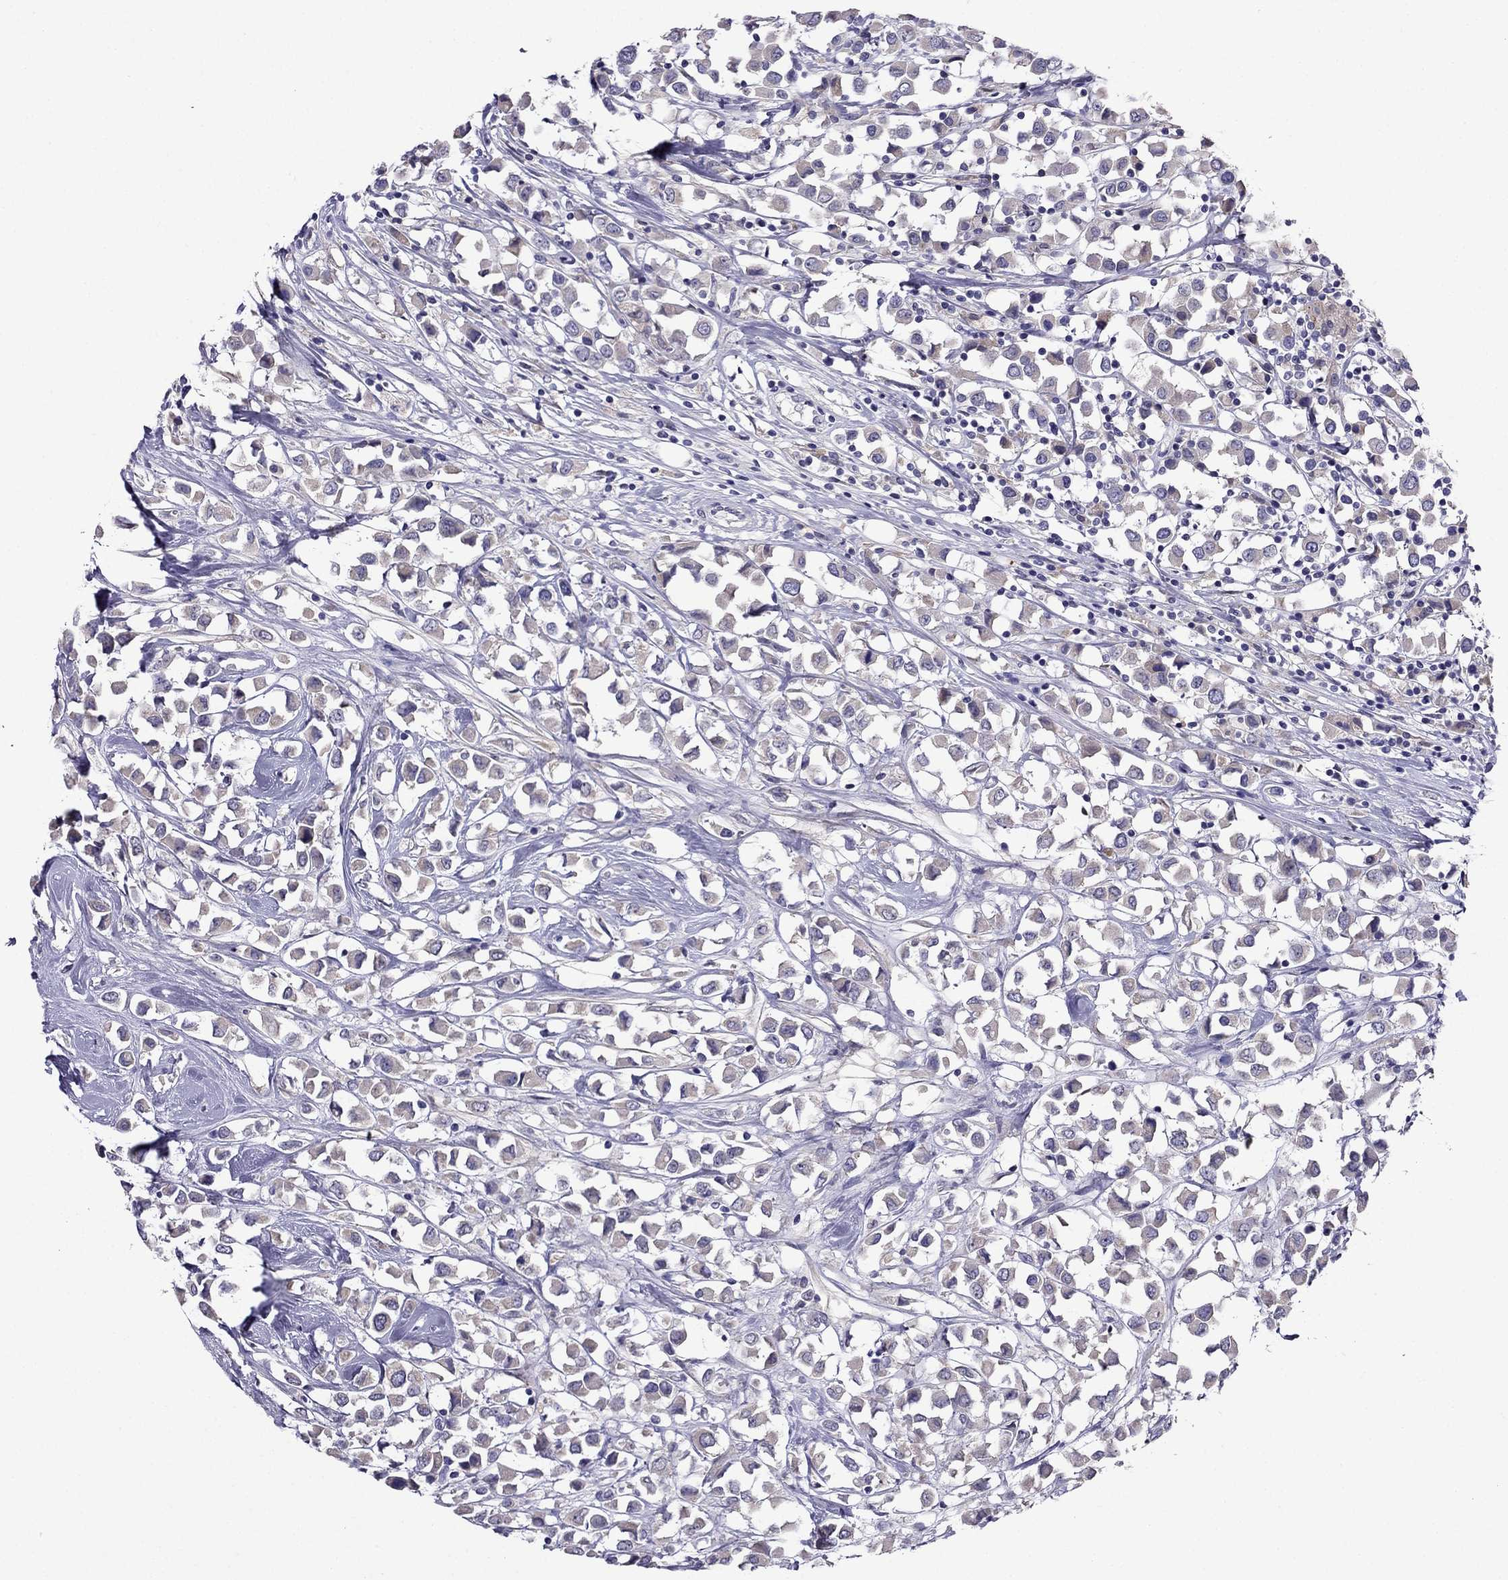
{"staining": {"intensity": "weak", "quantity": "25%-75%", "location": "cytoplasmic/membranous"}, "tissue": "breast cancer", "cell_type": "Tumor cells", "image_type": "cancer", "snomed": [{"axis": "morphology", "description": "Duct carcinoma"}, {"axis": "topography", "description": "Breast"}], "caption": "Immunohistochemical staining of human invasive ductal carcinoma (breast) displays low levels of weak cytoplasmic/membranous expression in about 25%-75% of tumor cells.", "gene": "SCNN1D", "patient": {"sex": "female", "age": 61}}